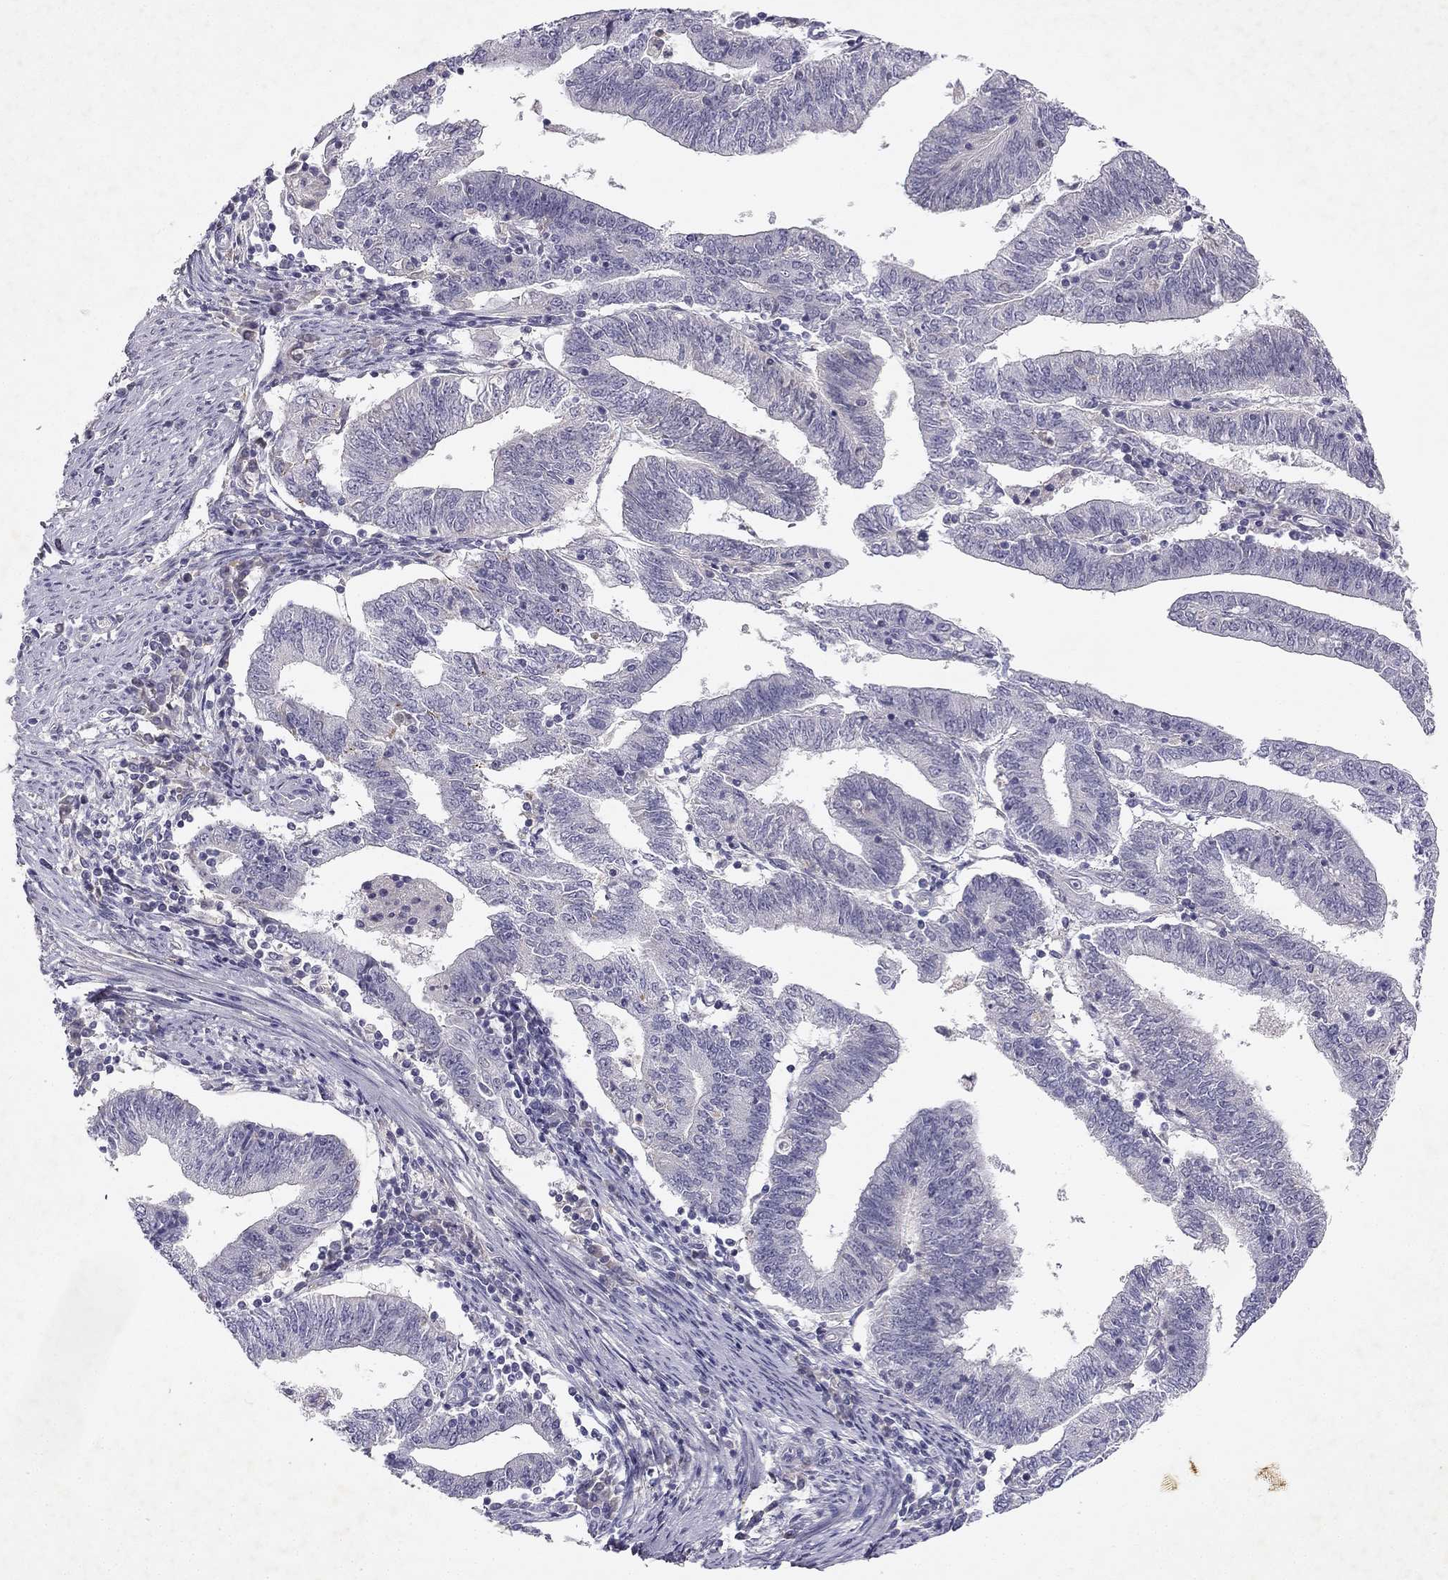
{"staining": {"intensity": "negative", "quantity": "none", "location": "none"}, "tissue": "endometrial cancer", "cell_type": "Tumor cells", "image_type": "cancer", "snomed": [{"axis": "morphology", "description": "Adenocarcinoma, NOS"}, {"axis": "topography", "description": "Endometrium"}], "caption": "Human endometrial adenocarcinoma stained for a protein using IHC exhibits no expression in tumor cells.", "gene": "SLC6A4", "patient": {"sex": "female", "age": 82}}